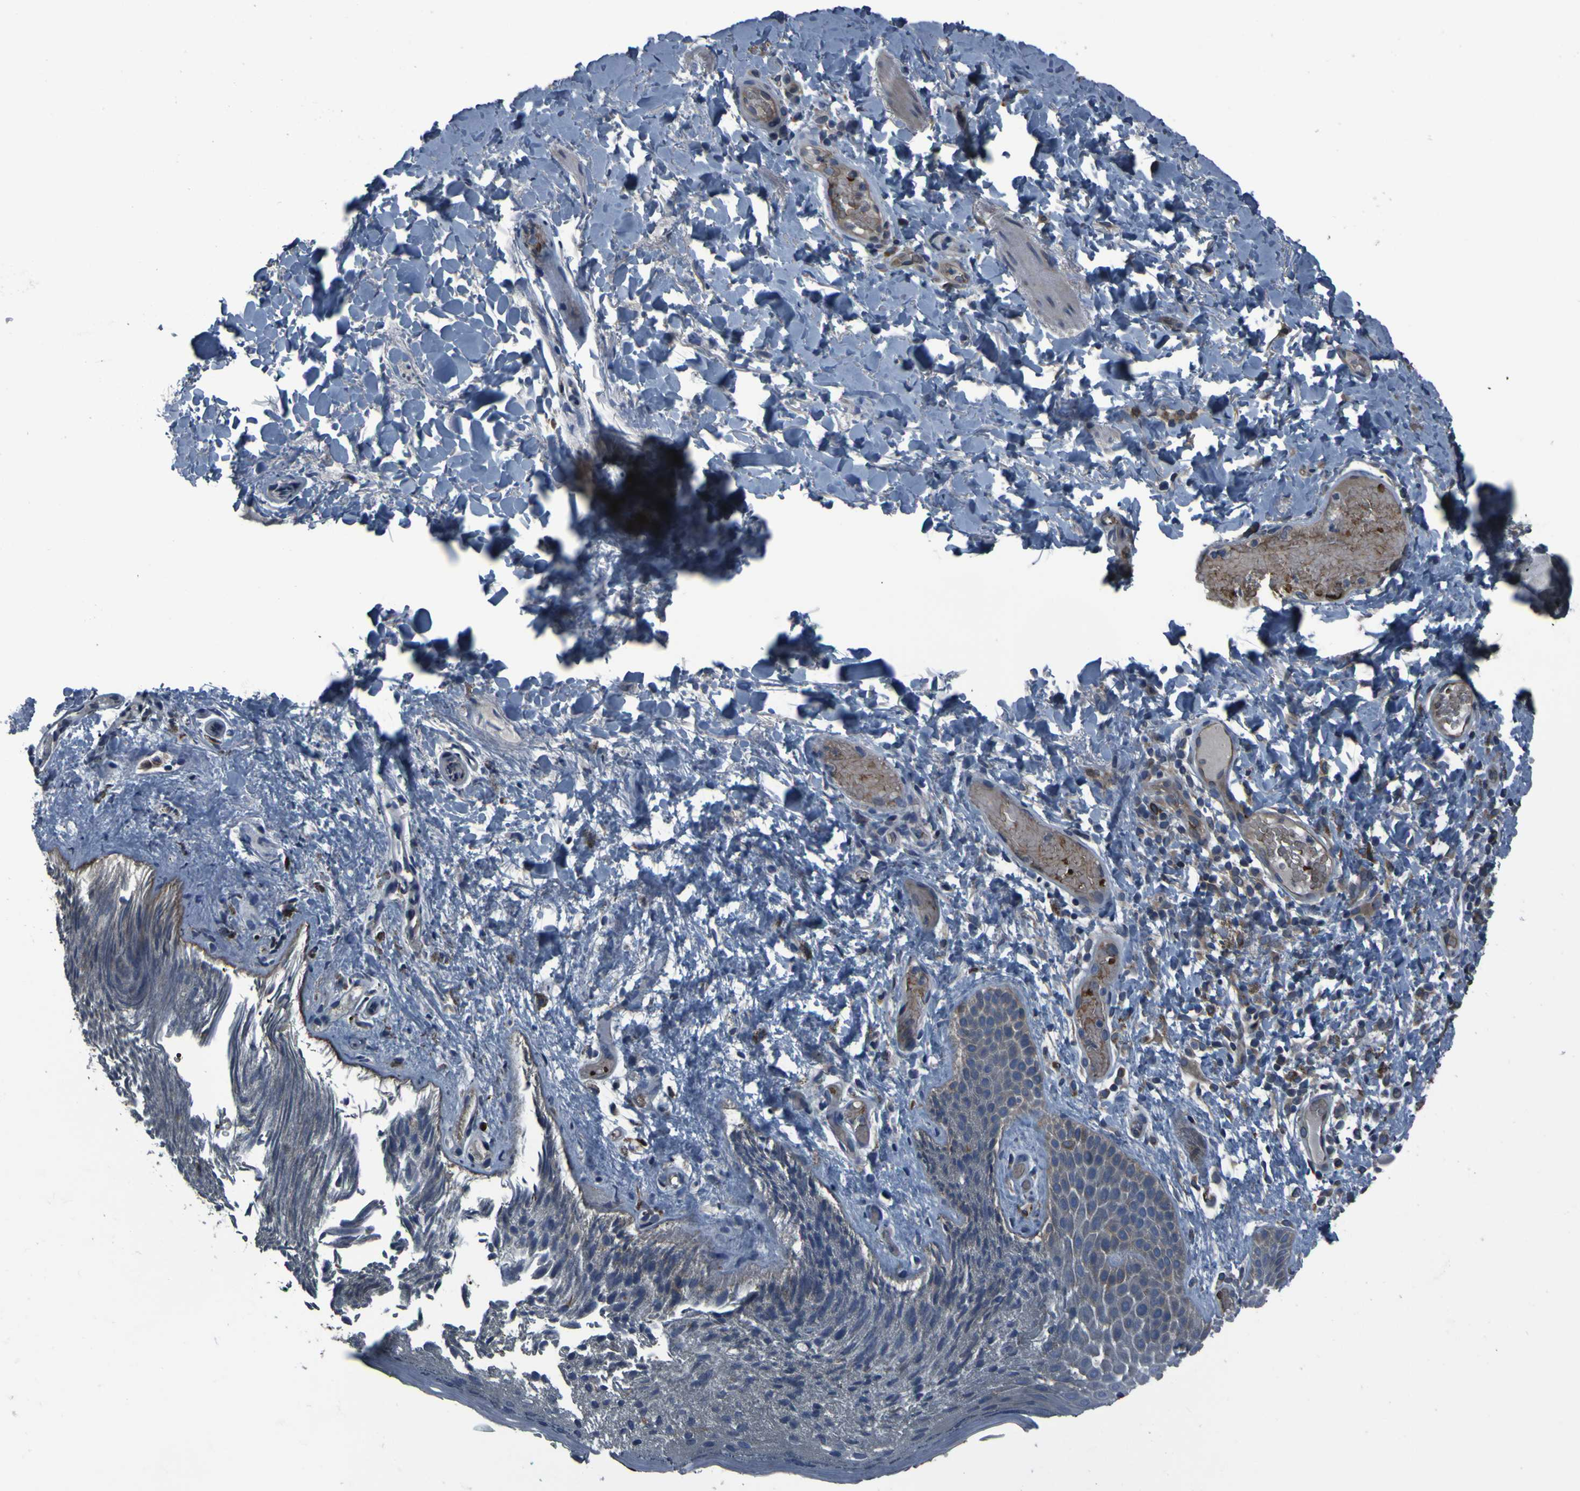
{"staining": {"intensity": "weak", "quantity": "<25%", "location": "cytoplasmic/membranous"}, "tissue": "skin", "cell_type": "Epidermal cells", "image_type": "normal", "snomed": [{"axis": "morphology", "description": "Normal tissue, NOS"}, {"axis": "topography", "description": "Anal"}], "caption": "Image shows no significant protein staining in epidermal cells of normal skin.", "gene": "GRAMD1A", "patient": {"sex": "male", "age": 74}}